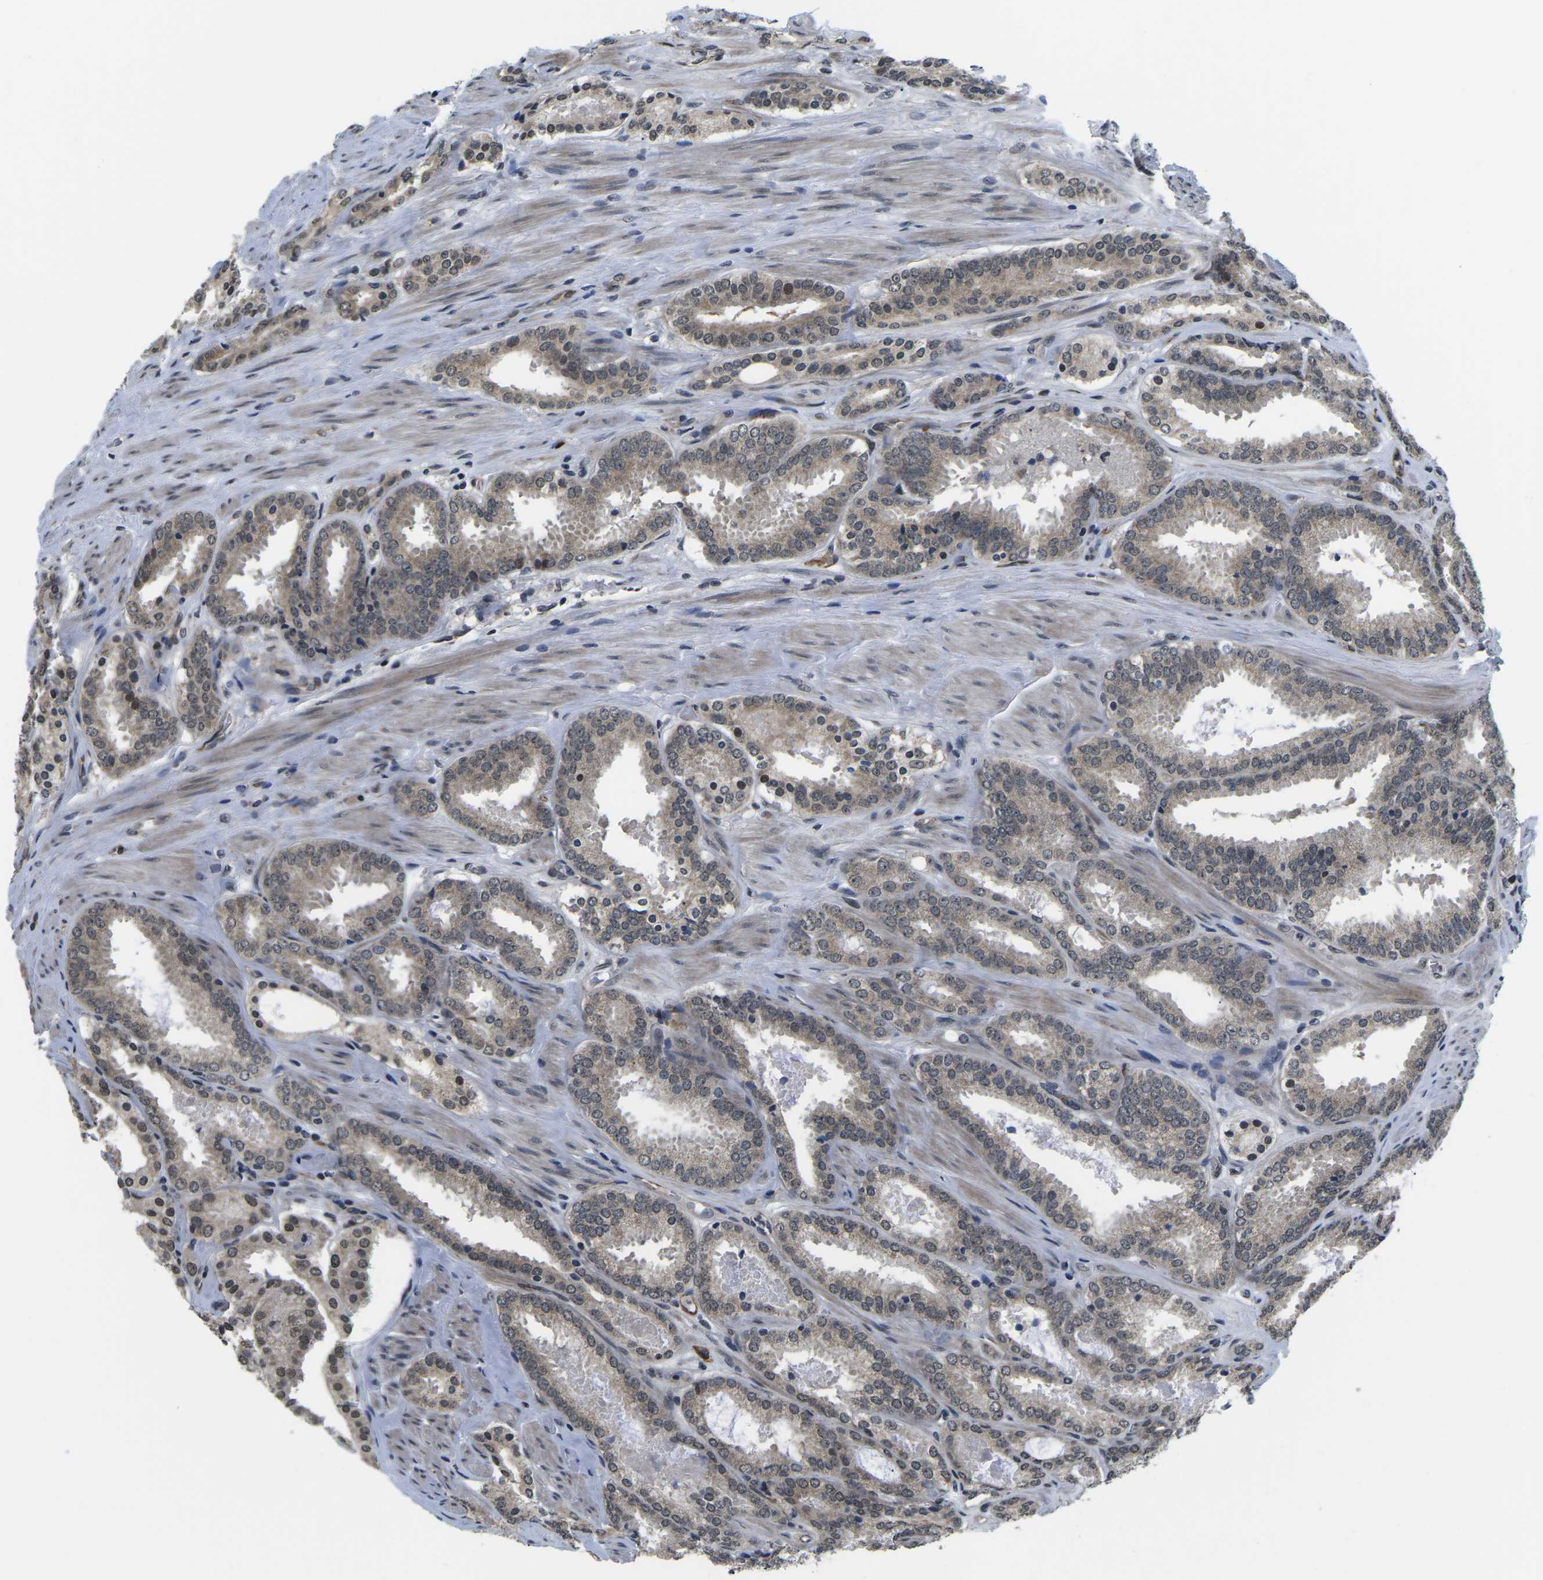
{"staining": {"intensity": "weak", "quantity": ">75%", "location": "cytoplasmic/membranous,nuclear"}, "tissue": "prostate cancer", "cell_type": "Tumor cells", "image_type": "cancer", "snomed": [{"axis": "morphology", "description": "Adenocarcinoma, Low grade"}, {"axis": "topography", "description": "Prostate"}], "caption": "IHC (DAB) staining of prostate cancer (low-grade adenocarcinoma) demonstrates weak cytoplasmic/membranous and nuclear protein staining in about >75% of tumor cells.", "gene": "CCNE1", "patient": {"sex": "male", "age": 69}}